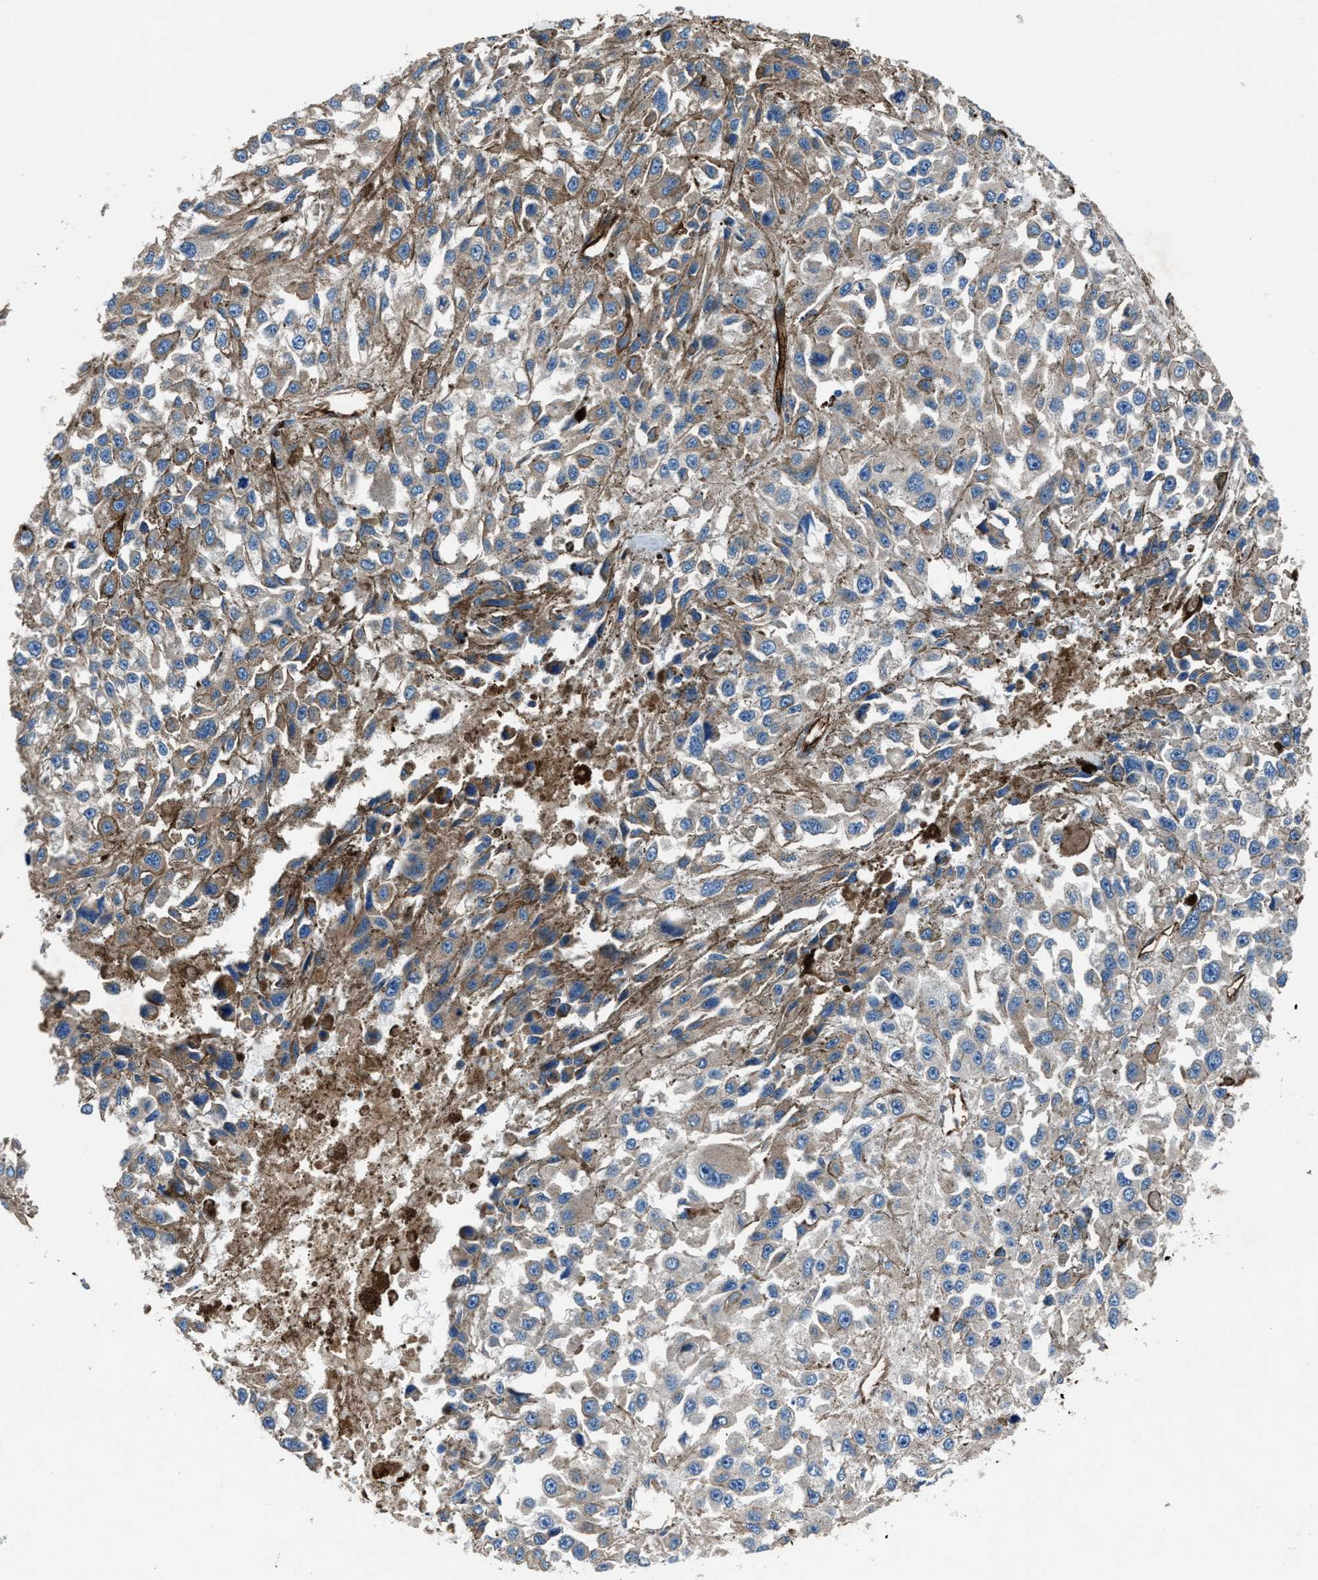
{"staining": {"intensity": "weak", "quantity": ">75%", "location": "cytoplasmic/membranous"}, "tissue": "melanoma", "cell_type": "Tumor cells", "image_type": "cancer", "snomed": [{"axis": "morphology", "description": "Malignant melanoma, Metastatic site"}, {"axis": "topography", "description": "Lymph node"}], "caption": "Immunohistochemistry (IHC) (DAB) staining of human melanoma displays weak cytoplasmic/membranous protein expression in approximately >75% of tumor cells. (Brightfield microscopy of DAB IHC at high magnification).", "gene": "PRTFDC1", "patient": {"sex": "male", "age": 59}}